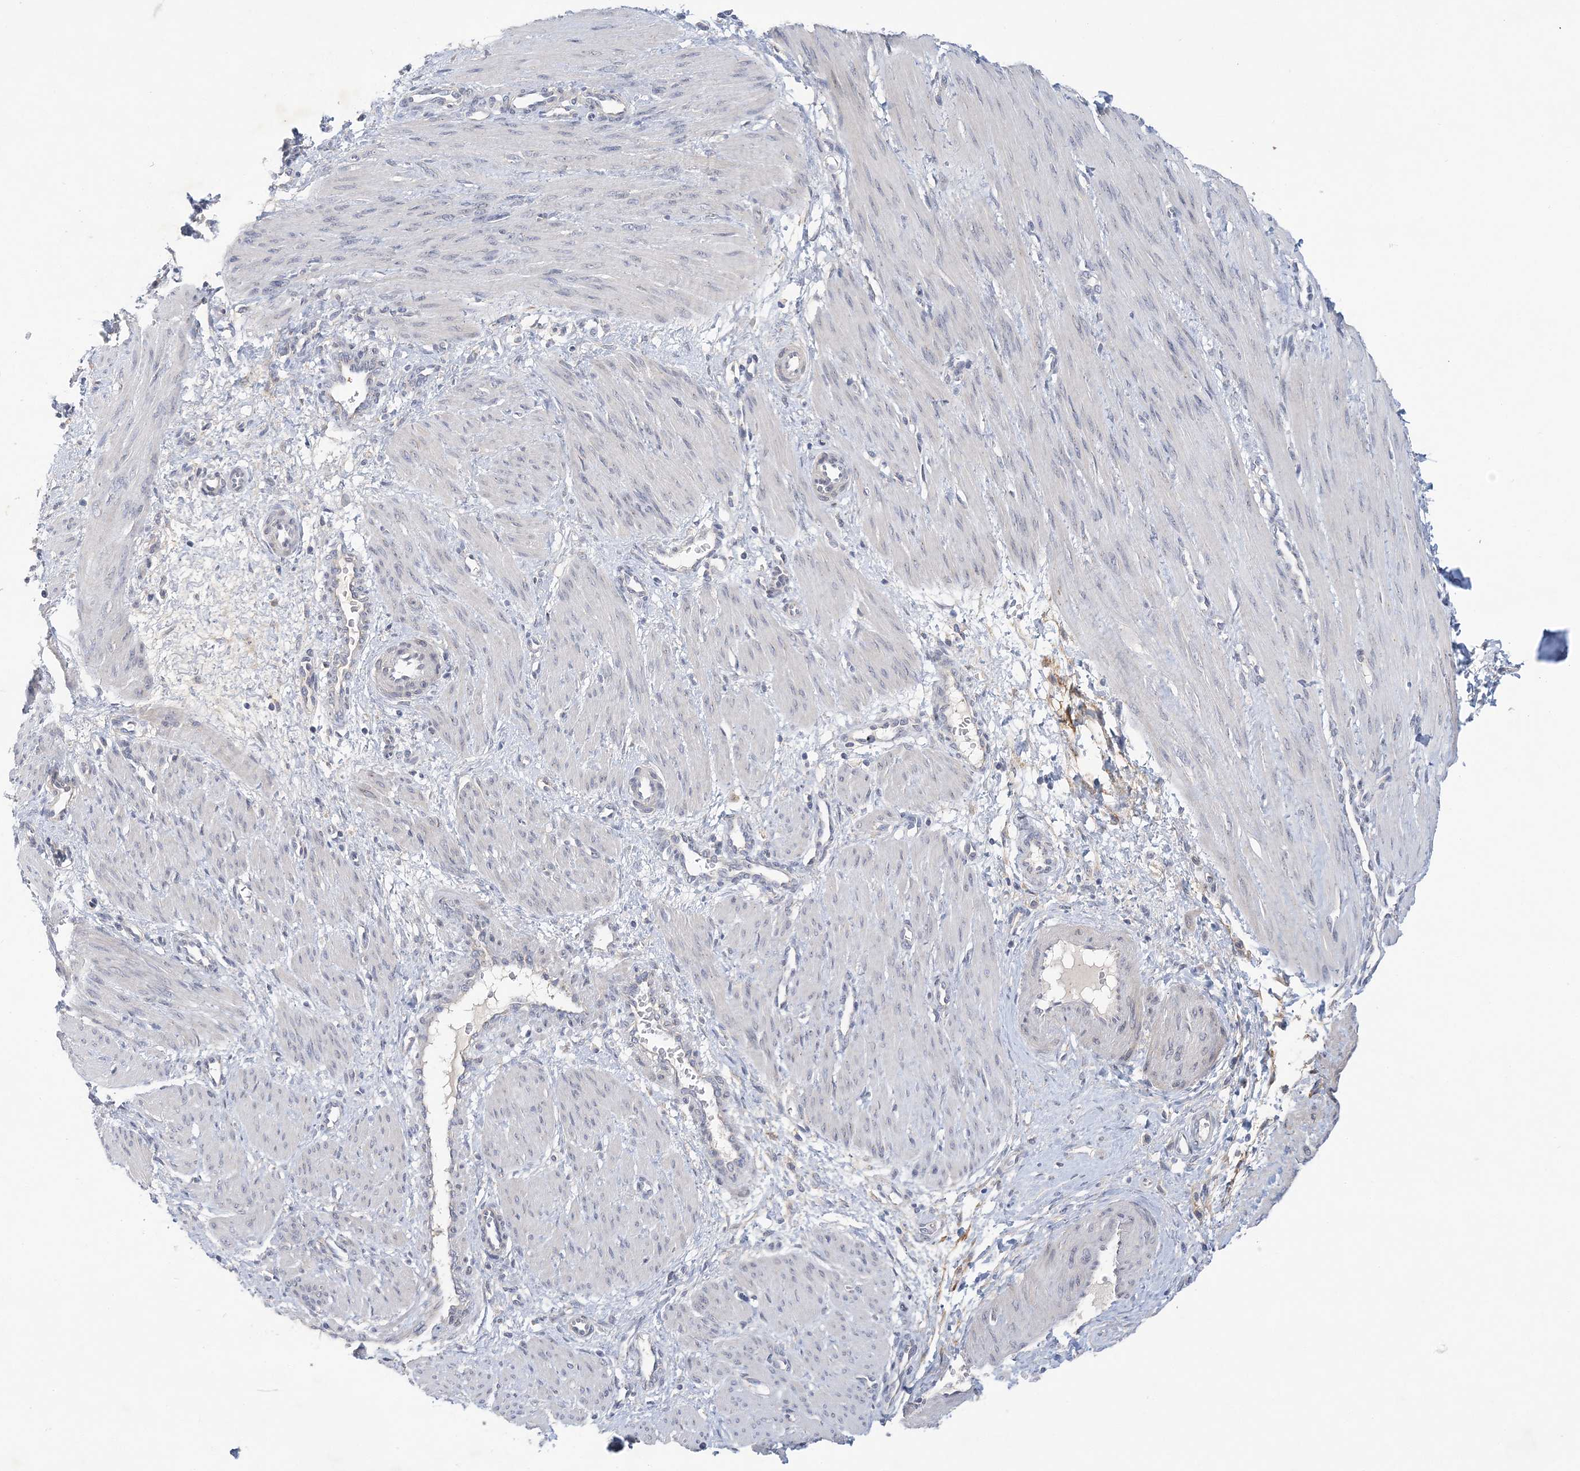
{"staining": {"intensity": "negative", "quantity": "none", "location": "none"}, "tissue": "smooth muscle", "cell_type": "Smooth muscle cells", "image_type": "normal", "snomed": [{"axis": "morphology", "description": "Normal tissue, NOS"}, {"axis": "topography", "description": "Endometrium"}], "caption": "A micrograph of human smooth muscle is negative for staining in smooth muscle cells.", "gene": "ANKRD35", "patient": {"sex": "female", "age": 33}}